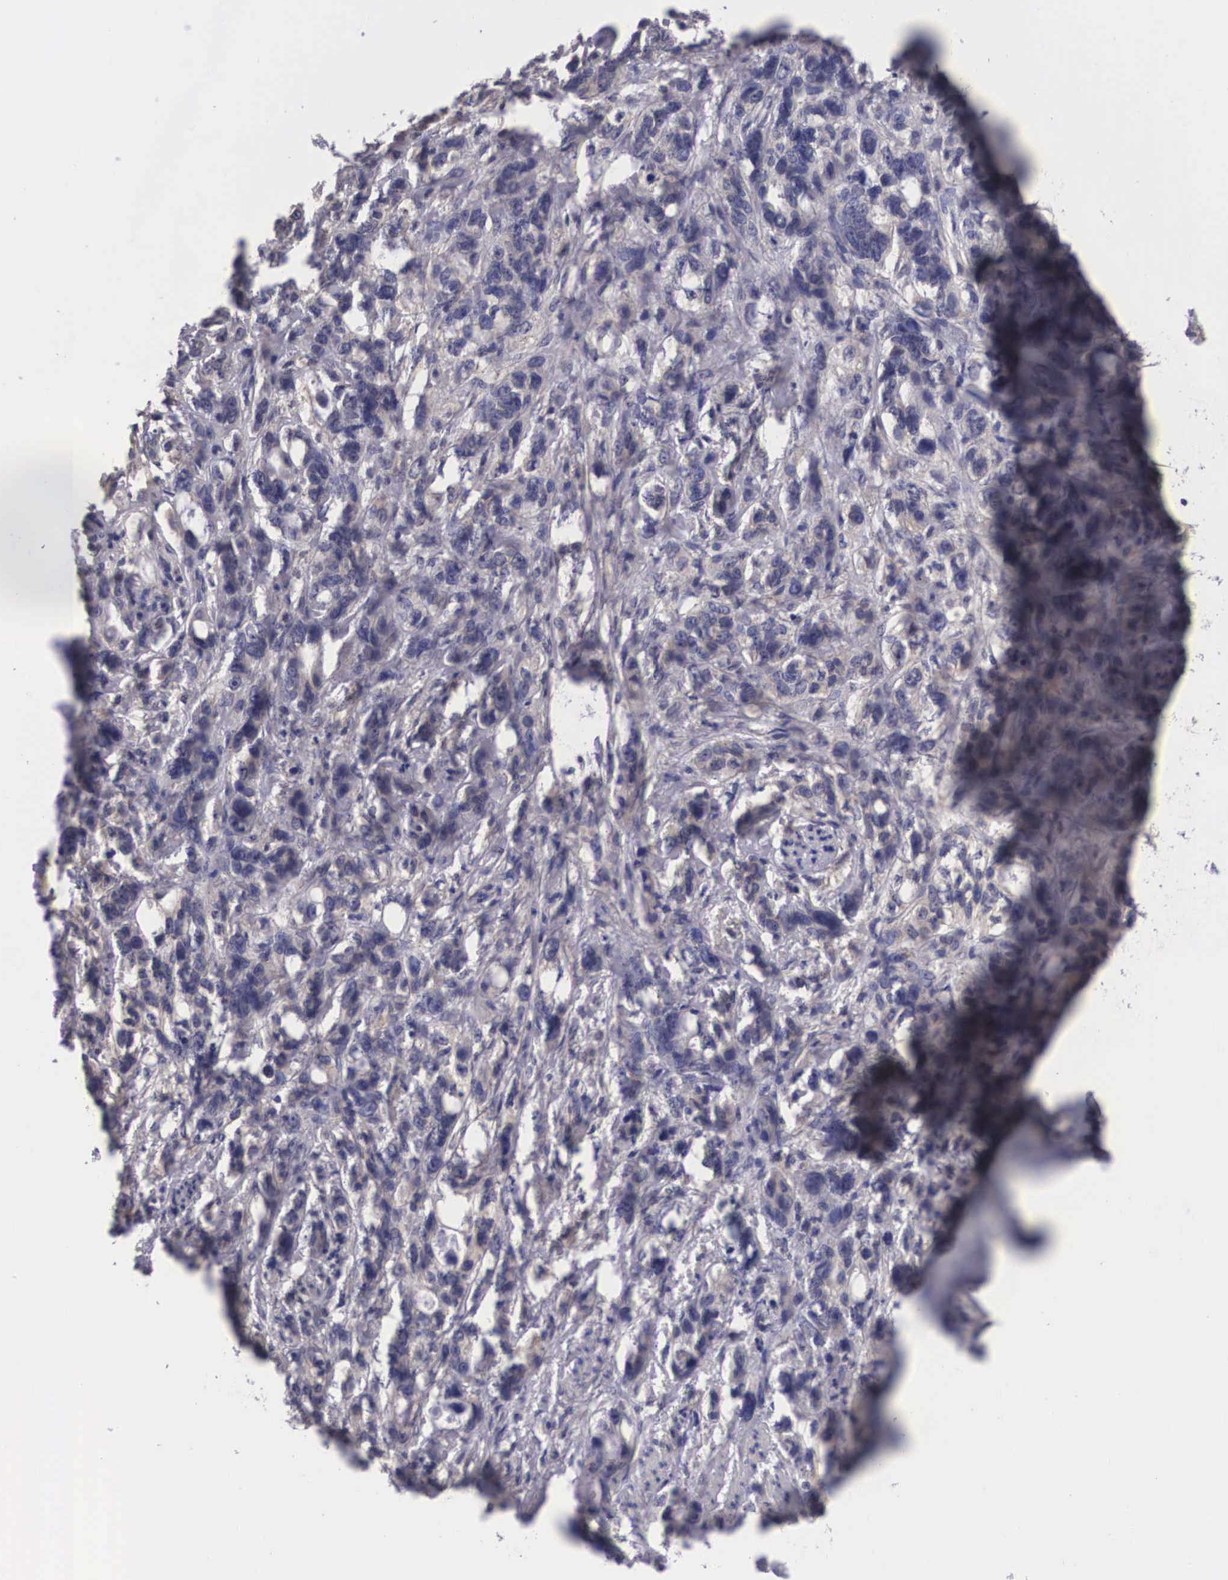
{"staining": {"intensity": "weak", "quantity": "25%-75%", "location": "cytoplasmic/membranous"}, "tissue": "stomach cancer", "cell_type": "Tumor cells", "image_type": "cancer", "snomed": [{"axis": "morphology", "description": "Adenocarcinoma, NOS"}, {"axis": "topography", "description": "Stomach, upper"}], "caption": "Weak cytoplasmic/membranous protein expression is identified in about 25%-75% of tumor cells in stomach cancer.", "gene": "OTX2", "patient": {"sex": "male", "age": 47}}